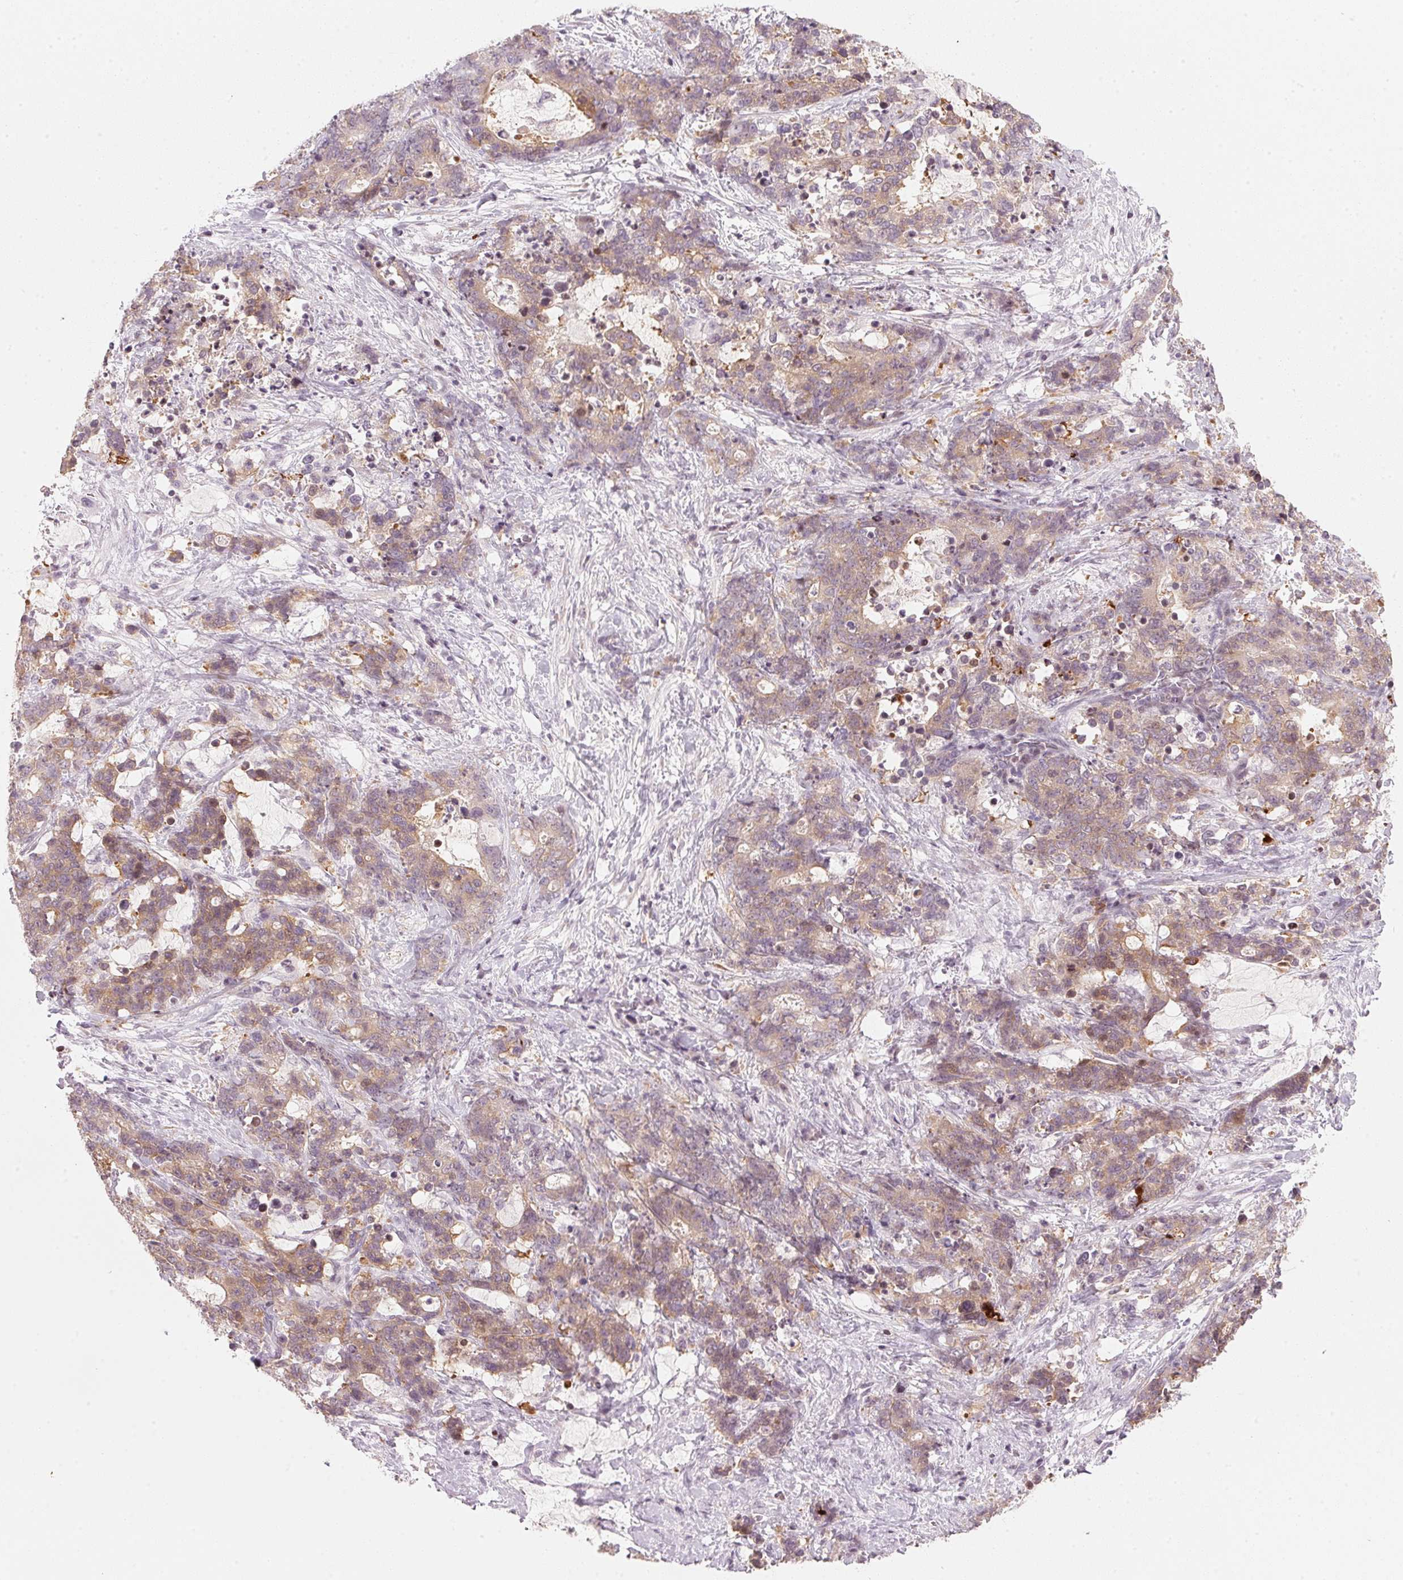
{"staining": {"intensity": "weak", "quantity": ">75%", "location": "cytoplasmic/membranous"}, "tissue": "stomach cancer", "cell_type": "Tumor cells", "image_type": "cancer", "snomed": [{"axis": "morphology", "description": "Normal tissue, NOS"}, {"axis": "morphology", "description": "Adenocarcinoma, NOS"}, {"axis": "topography", "description": "Stomach"}], "caption": "Immunohistochemistry photomicrograph of neoplastic tissue: stomach cancer stained using immunohistochemistry exhibits low levels of weak protein expression localized specifically in the cytoplasmic/membranous of tumor cells, appearing as a cytoplasmic/membranous brown color.", "gene": "SFRP4", "patient": {"sex": "female", "age": 64}}